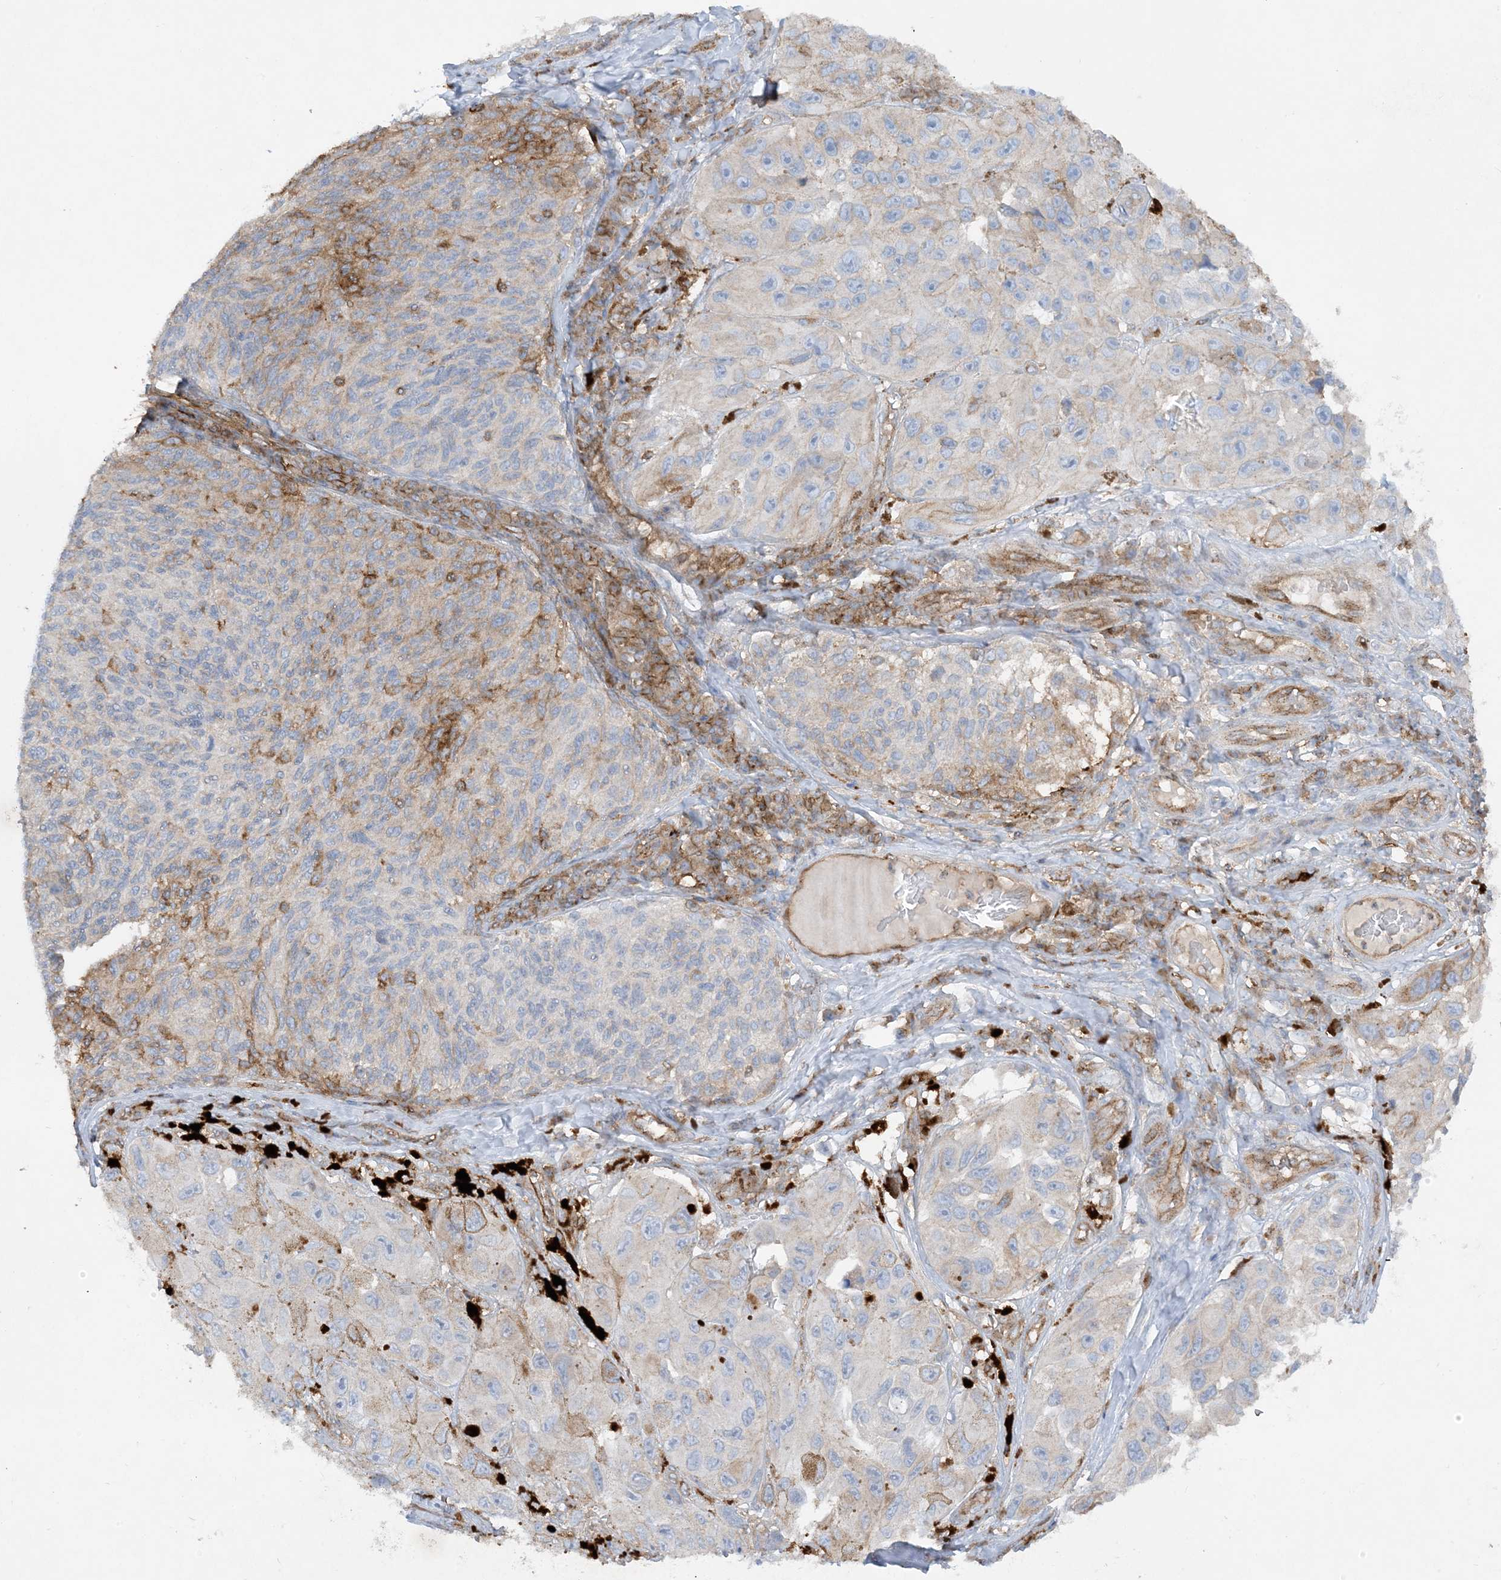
{"staining": {"intensity": "strong", "quantity": "<25%", "location": "cytoplasmic/membranous"}, "tissue": "melanoma", "cell_type": "Tumor cells", "image_type": "cancer", "snomed": [{"axis": "morphology", "description": "Malignant melanoma, NOS"}, {"axis": "topography", "description": "Skin"}], "caption": "Melanoma tissue exhibits strong cytoplasmic/membranous positivity in approximately <25% of tumor cells, visualized by immunohistochemistry.", "gene": "HLA-E", "patient": {"sex": "female", "age": 73}}